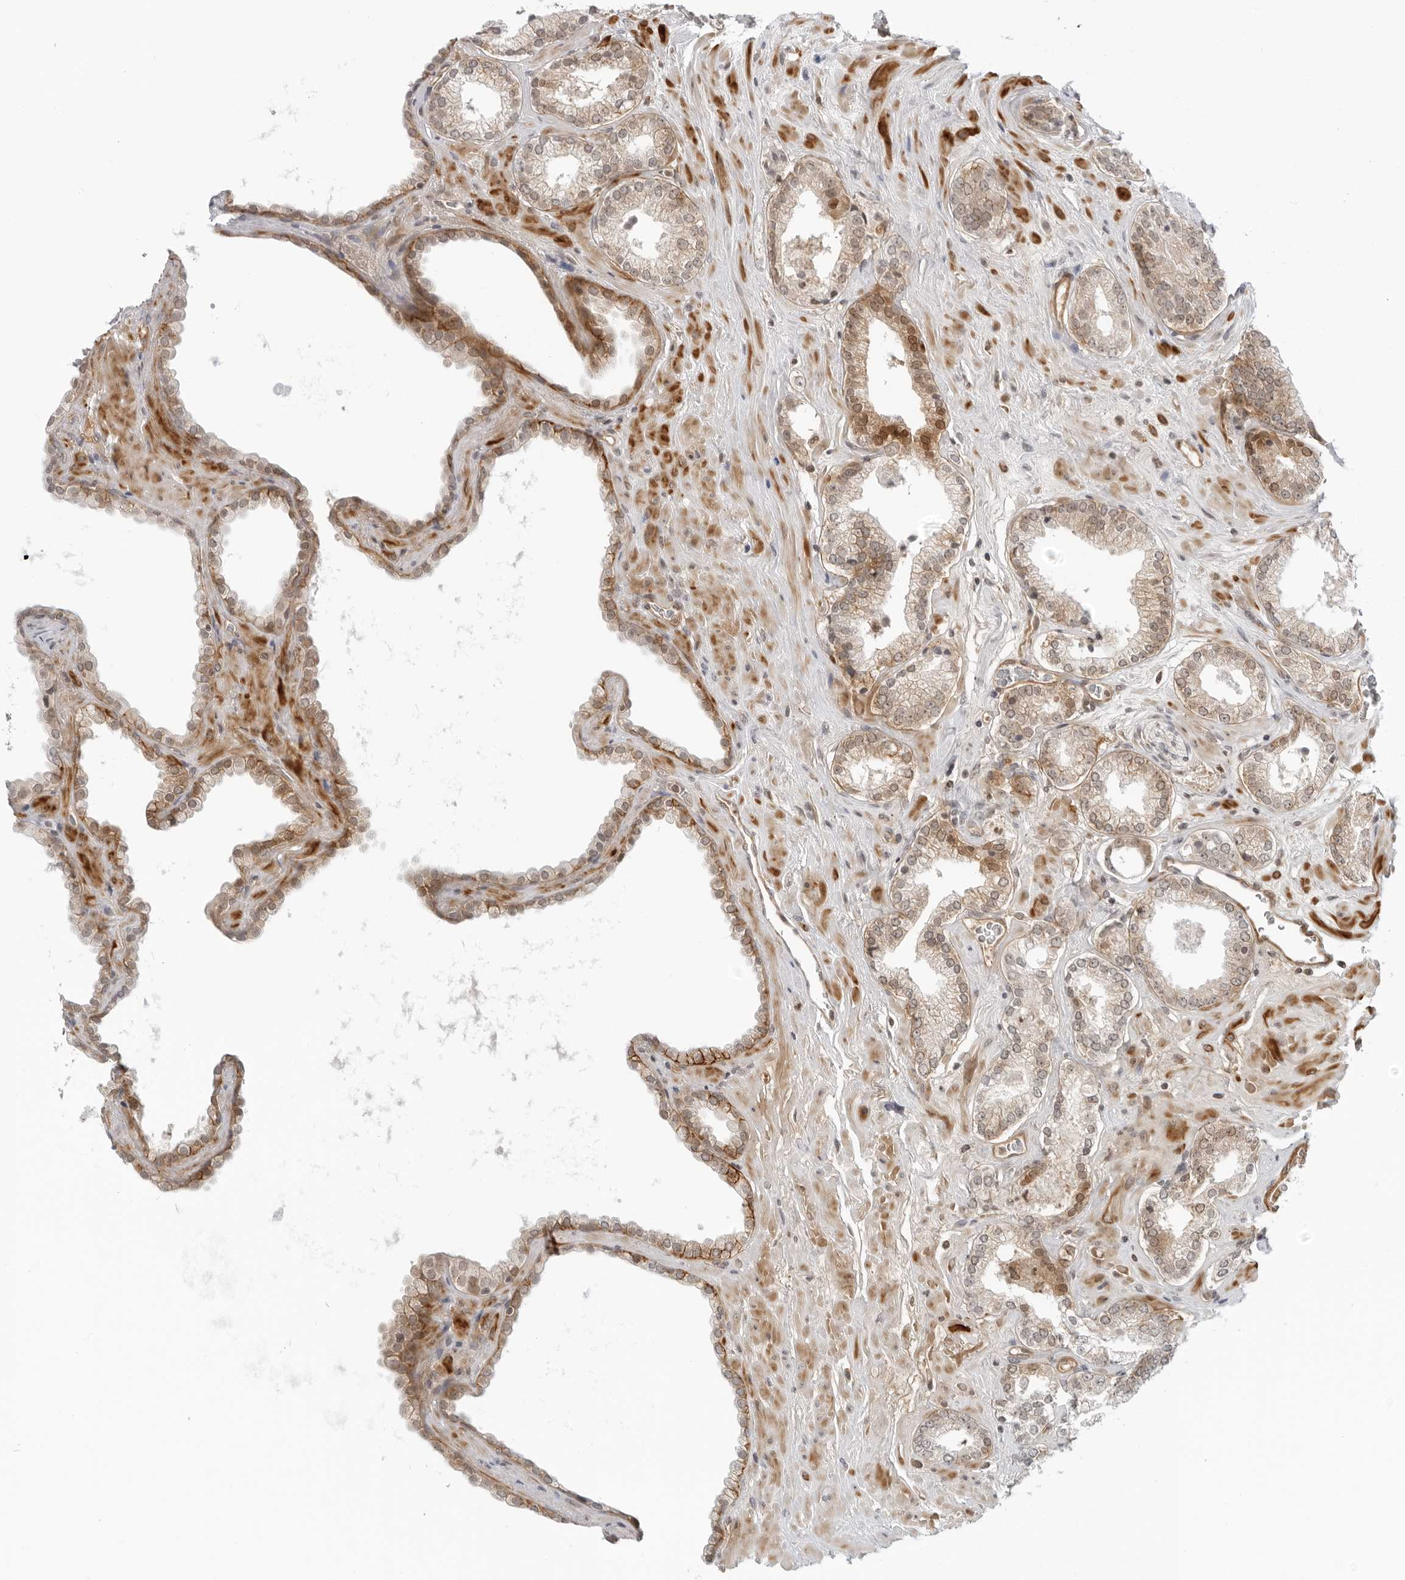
{"staining": {"intensity": "moderate", "quantity": "<25%", "location": "cytoplasmic/membranous,nuclear"}, "tissue": "prostate cancer", "cell_type": "Tumor cells", "image_type": "cancer", "snomed": [{"axis": "morphology", "description": "Adenocarcinoma, Low grade"}, {"axis": "topography", "description": "Prostate"}], "caption": "Prostate adenocarcinoma (low-grade) stained for a protein exhibits moderate cytoplasmic/membranous and nuclear positivity in tumor cells.", "gene": "SUGCT", "patient": {"sex": "male", "age": 62}}